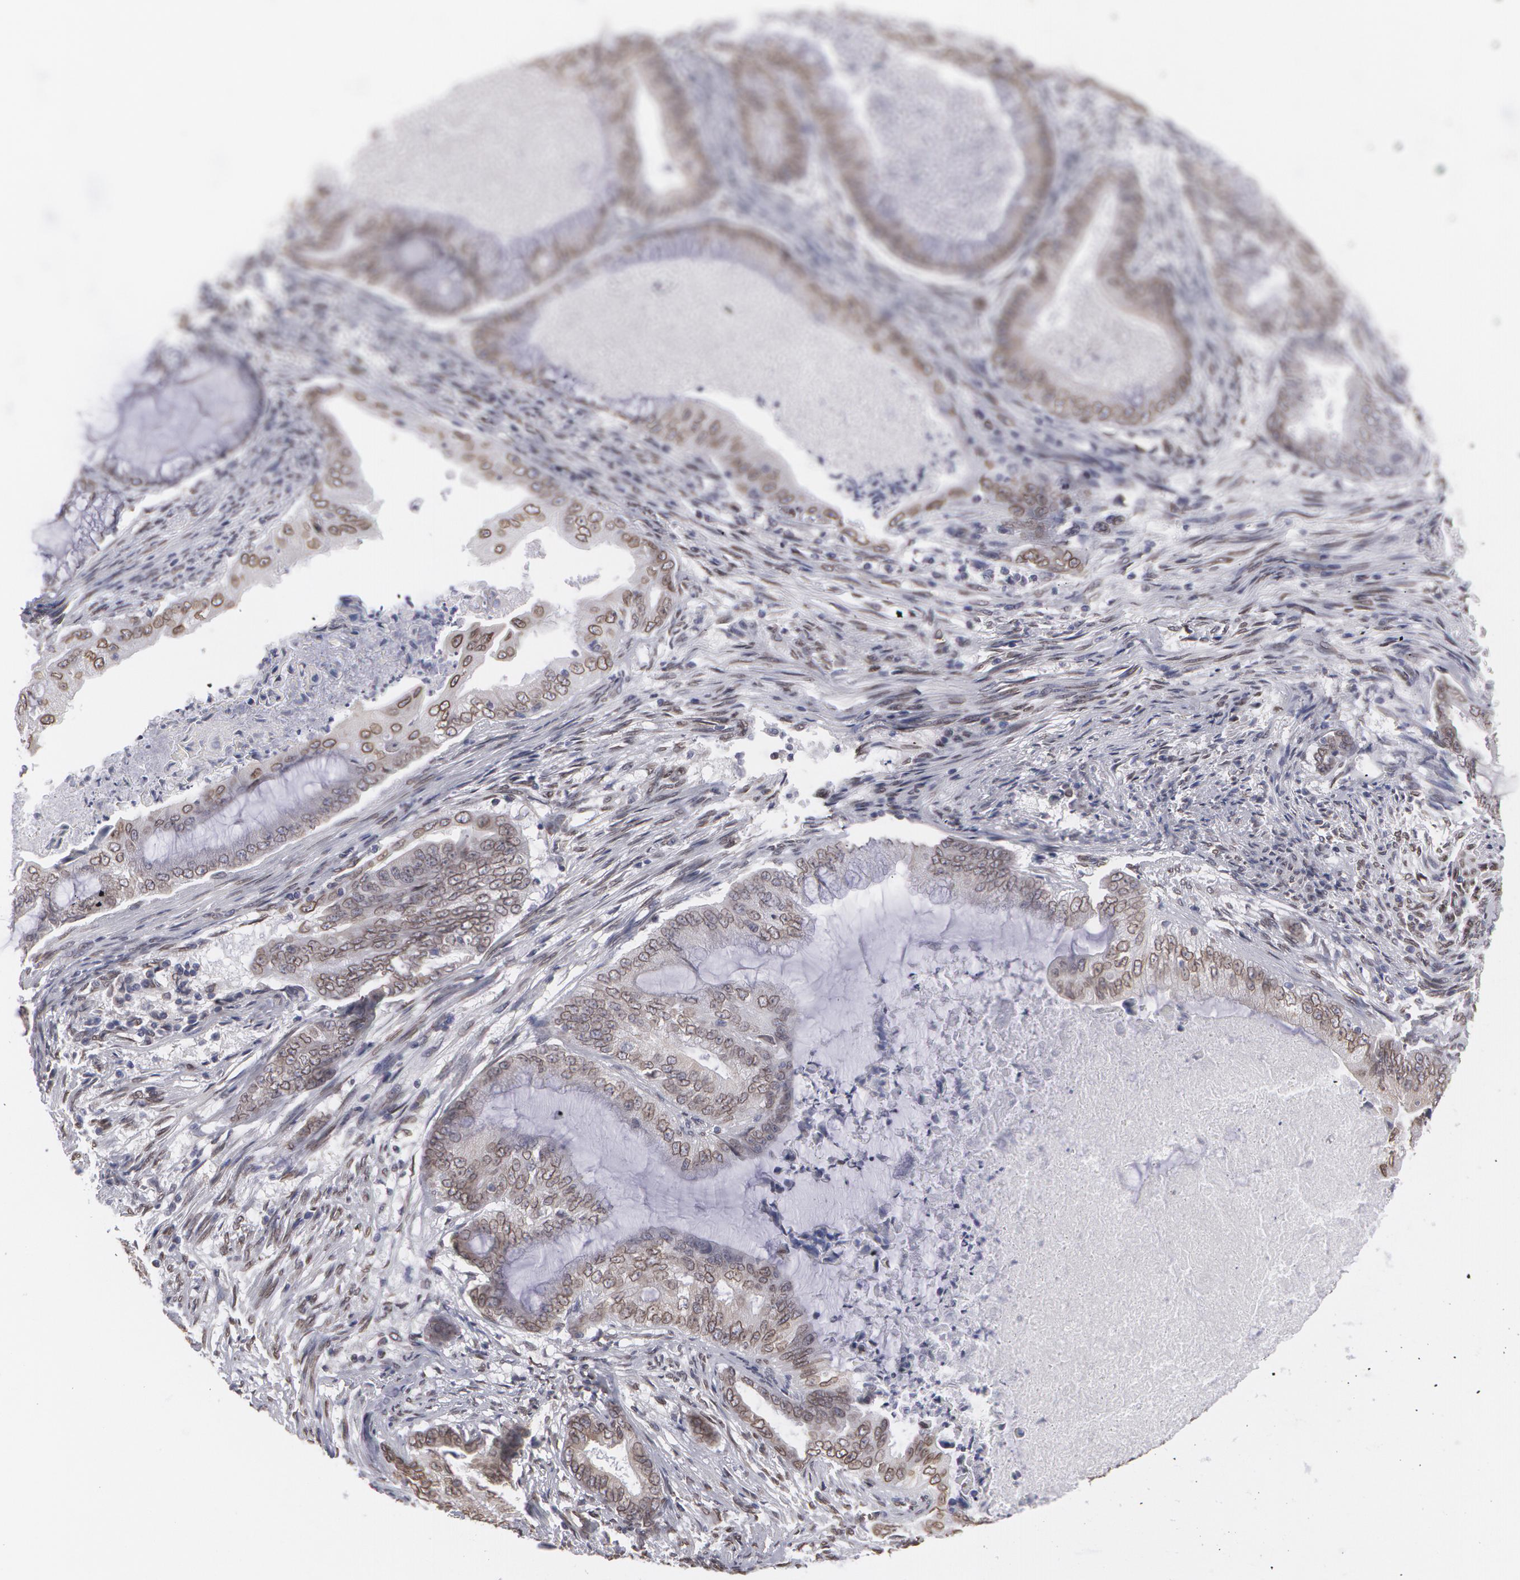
{"staining": {"intensity": "weak", "quantity": "25%-75%", "location": "nuclear"}, "tissue": "endometrial cancer", "cell_type": "Tumor cells", "image_type": "cancer", "snomed": [{"axis": "morphology", "description": "Adenocarcinoma, NOS"}, {"axis": "topography", "description": "Endometrium"}], "caption": "Endometrial cancer (adenocarcinoma) stained for a protein shows weak nuclear positivity in tumor cells.", "gene": "EMD", "patient": {"sex": "female", "age": 63}}